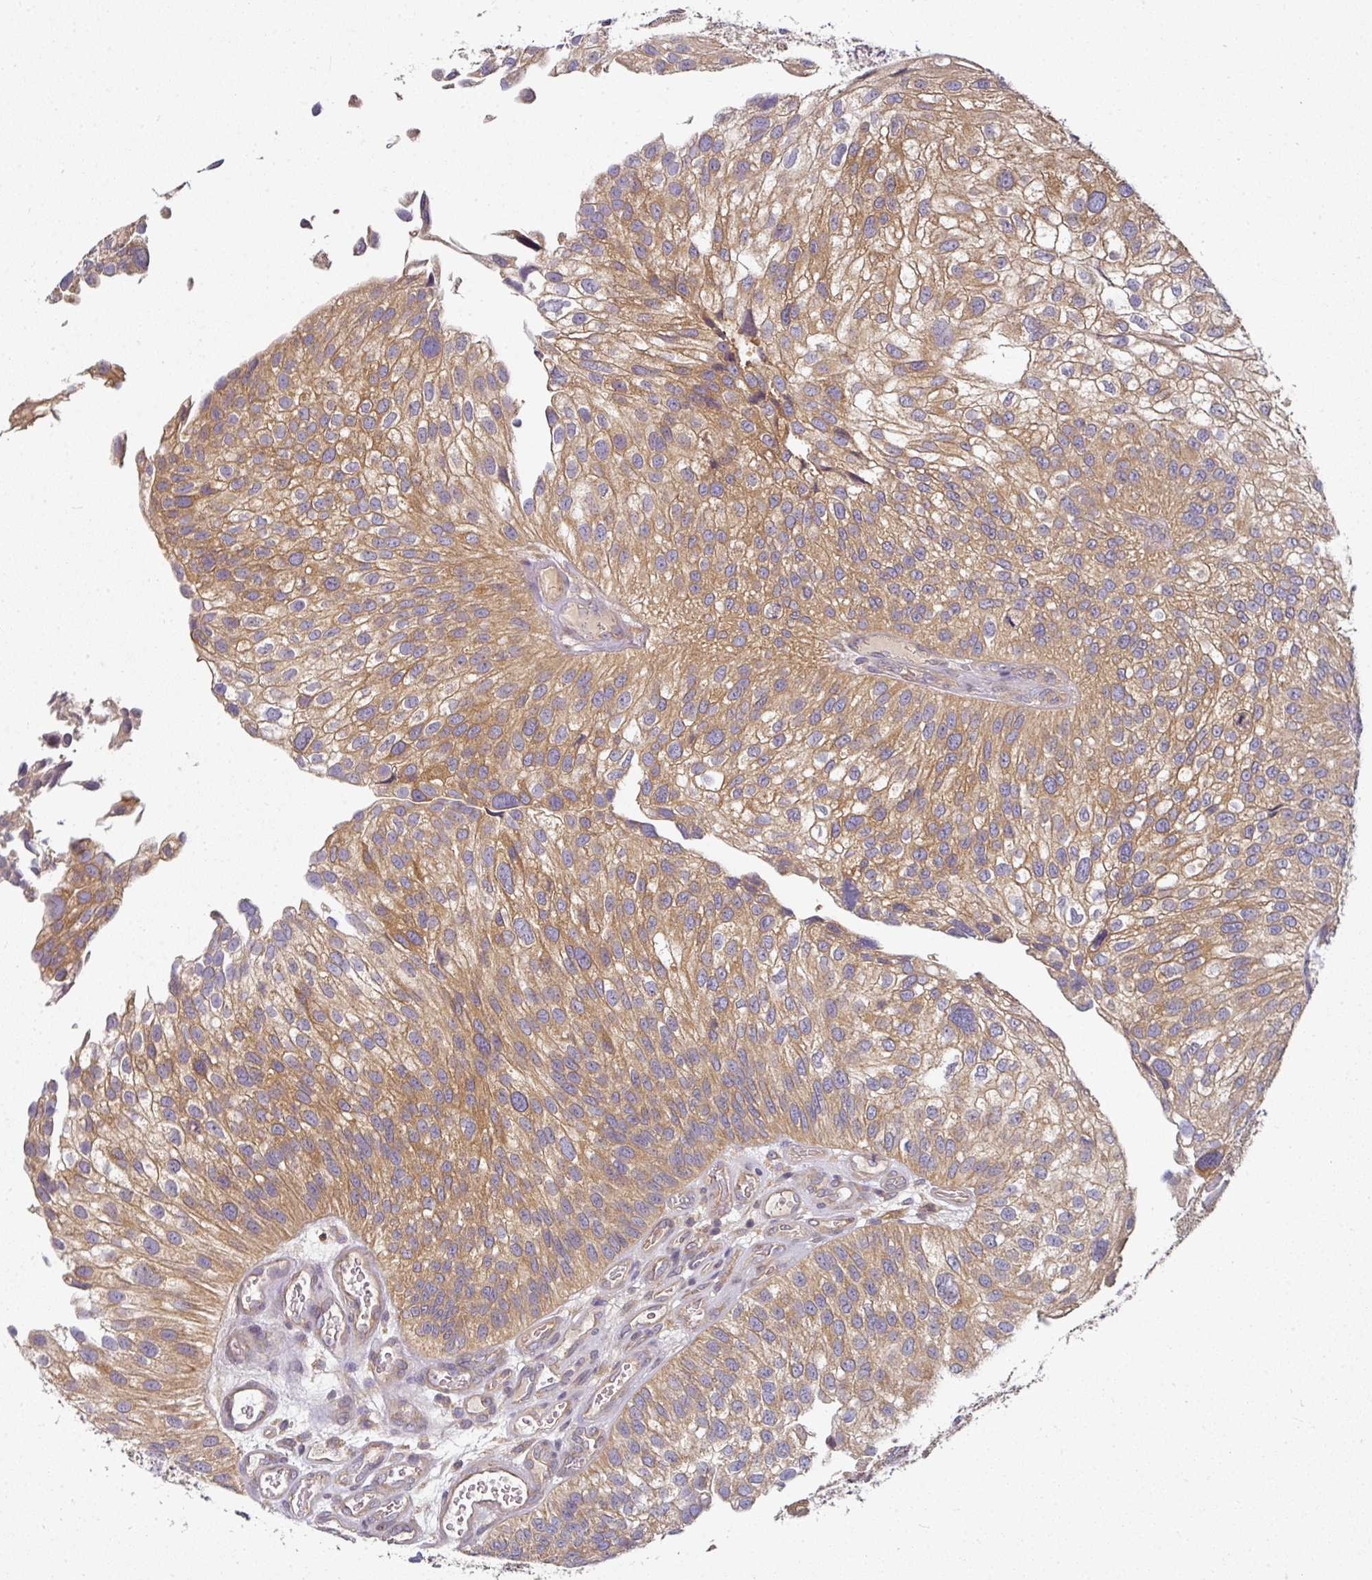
{"staining": {"intensity": "moderate", "quantity": ">75%", "location": "cytoplasmic/membranous"}, "tissue": "urothelial cancer", "cell_type": "Tumor cells", "image_type": "cancer", "snomed": [{"axis": "morphology", "description": "Urothelial carcinoma, NOS"}, {"axis": "topography", "description": "Urinary bladder"}], "caption": "Immunohistochemistry (IHC) of transitional cell carcinoma shows medium levels of moderate cytoplasmic/membranous positivity in approximately >75% of tumor cells.", "gene": "MAP2K2", "patient": {"sex": "male", "age": 87}}